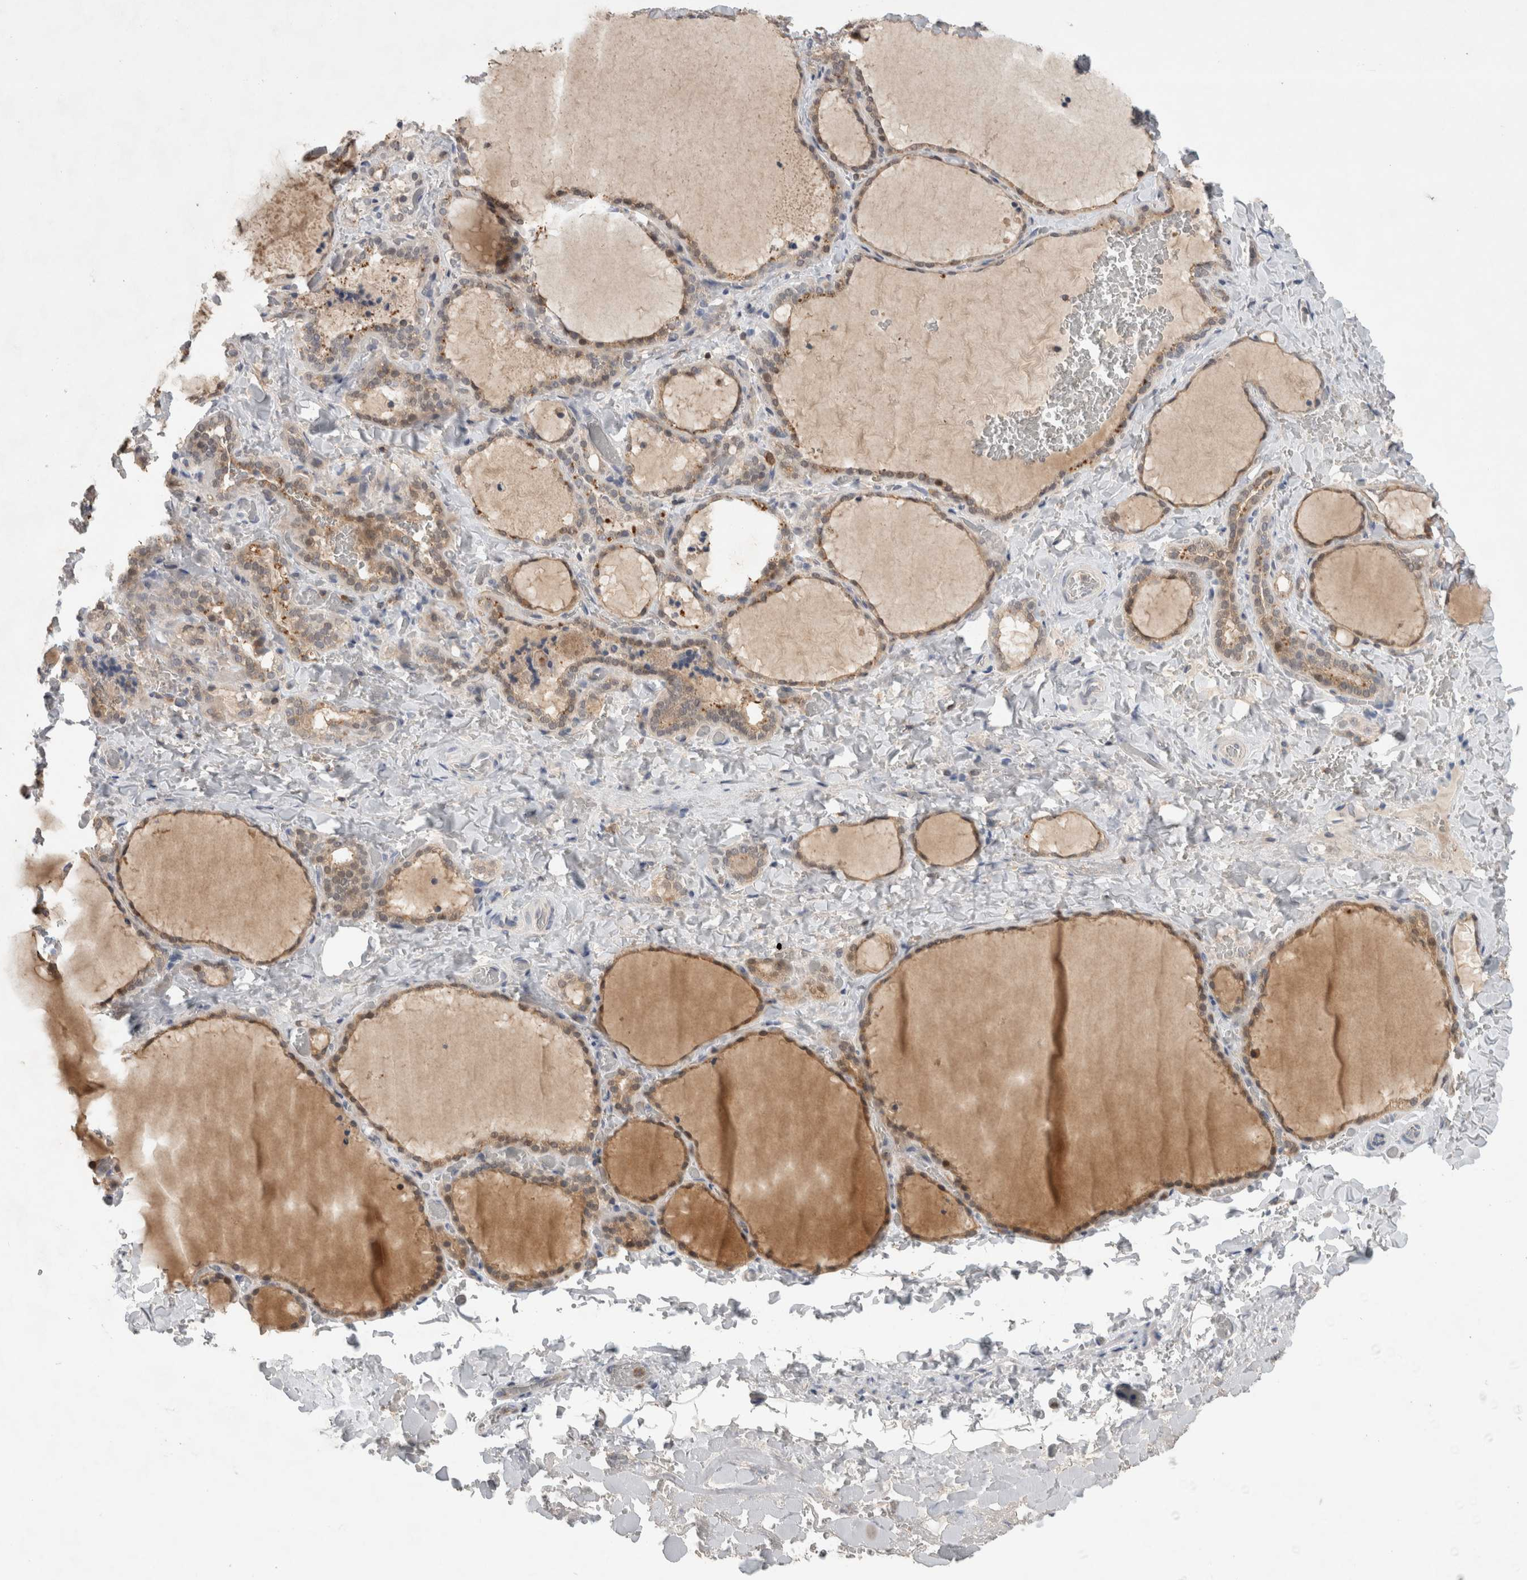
{"staining": {"intensity": "moderate", "quantity": ">75%", "location": "cytoplasmic/membranous"}, "tissue": "thyroid gland", "cell_type": "Glandular cells", "image_type": "normal", "snomed": [{"axis": "morphology", "description": "Normal tissue, NOS"}, {"axis": "topography", "description": "Thyroid gland"}], "caption": "This photomicrograph displays immunohistochemistry (IHC) staining of unremarkable human thyroid gland, with medium moderate cytoplasmic/membranous expression in about >75% of glandular cells.", "gene": "GFRA2", "patient": {"sex": "female", "age": 22}}